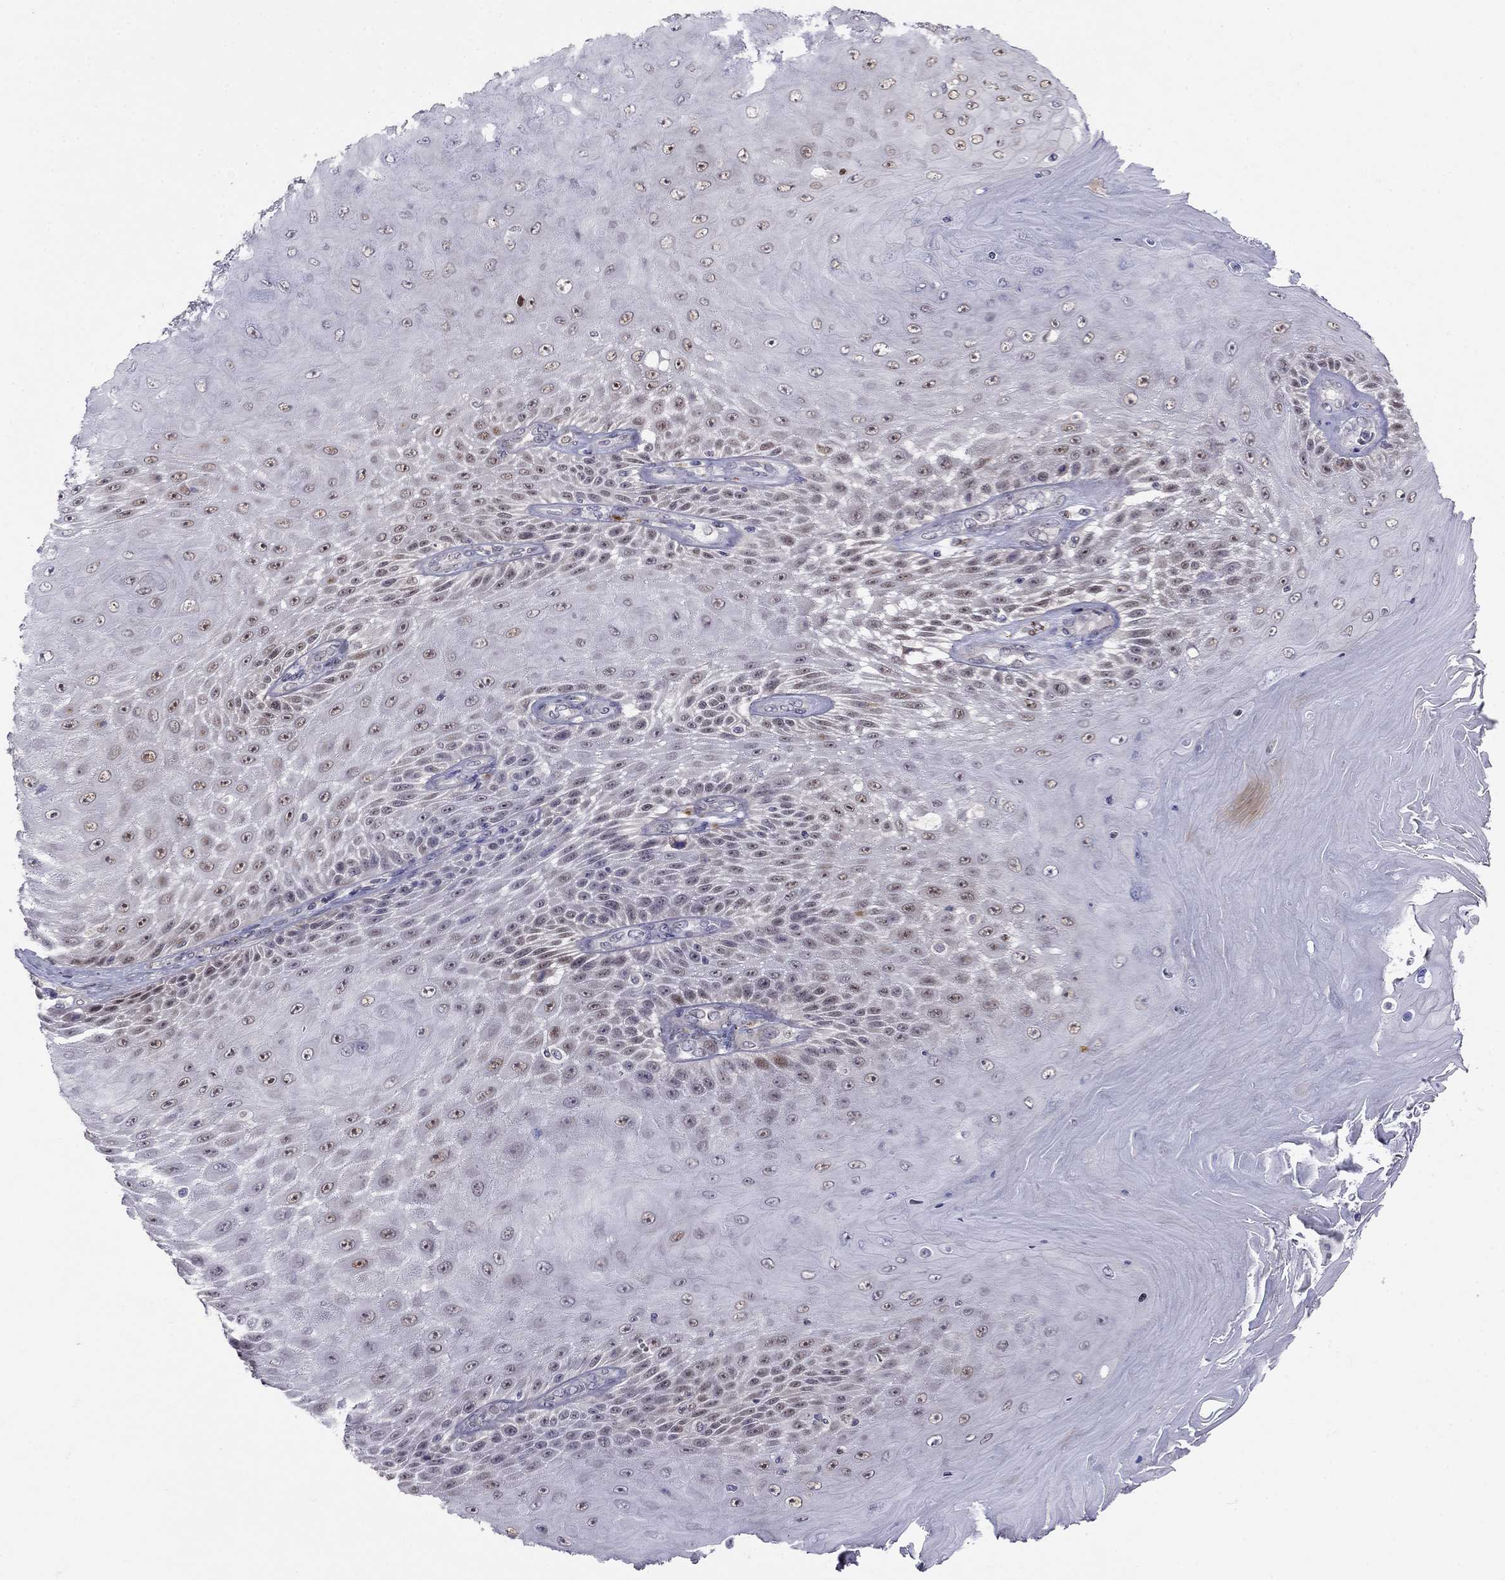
{"staining": {"intensity": "weak", "quantity": "25%-75%", "location": "nuclear"}, "tissue": "skin cancer", "cell_type": "Tumor cells", "image_type": "cancer", "snomed": [{"axis": "morphology", "description": "Squamous cell carcinoma, NOS"}, {"axis": "topography", "description": "Skin"}], "caption": "The photomicrograph displays immunohistochemical staining of skin cancer (squamous cell carcinoma). There is weak nuclear staining is present in approximately 25%-75% of tumor cells. (DAB (3,3'-diaminobenzidine) = brown stain, brightfield microscopy at high magnification).", "gene": "LRRC39", "patient": {"sex": "male", "age": 62}}